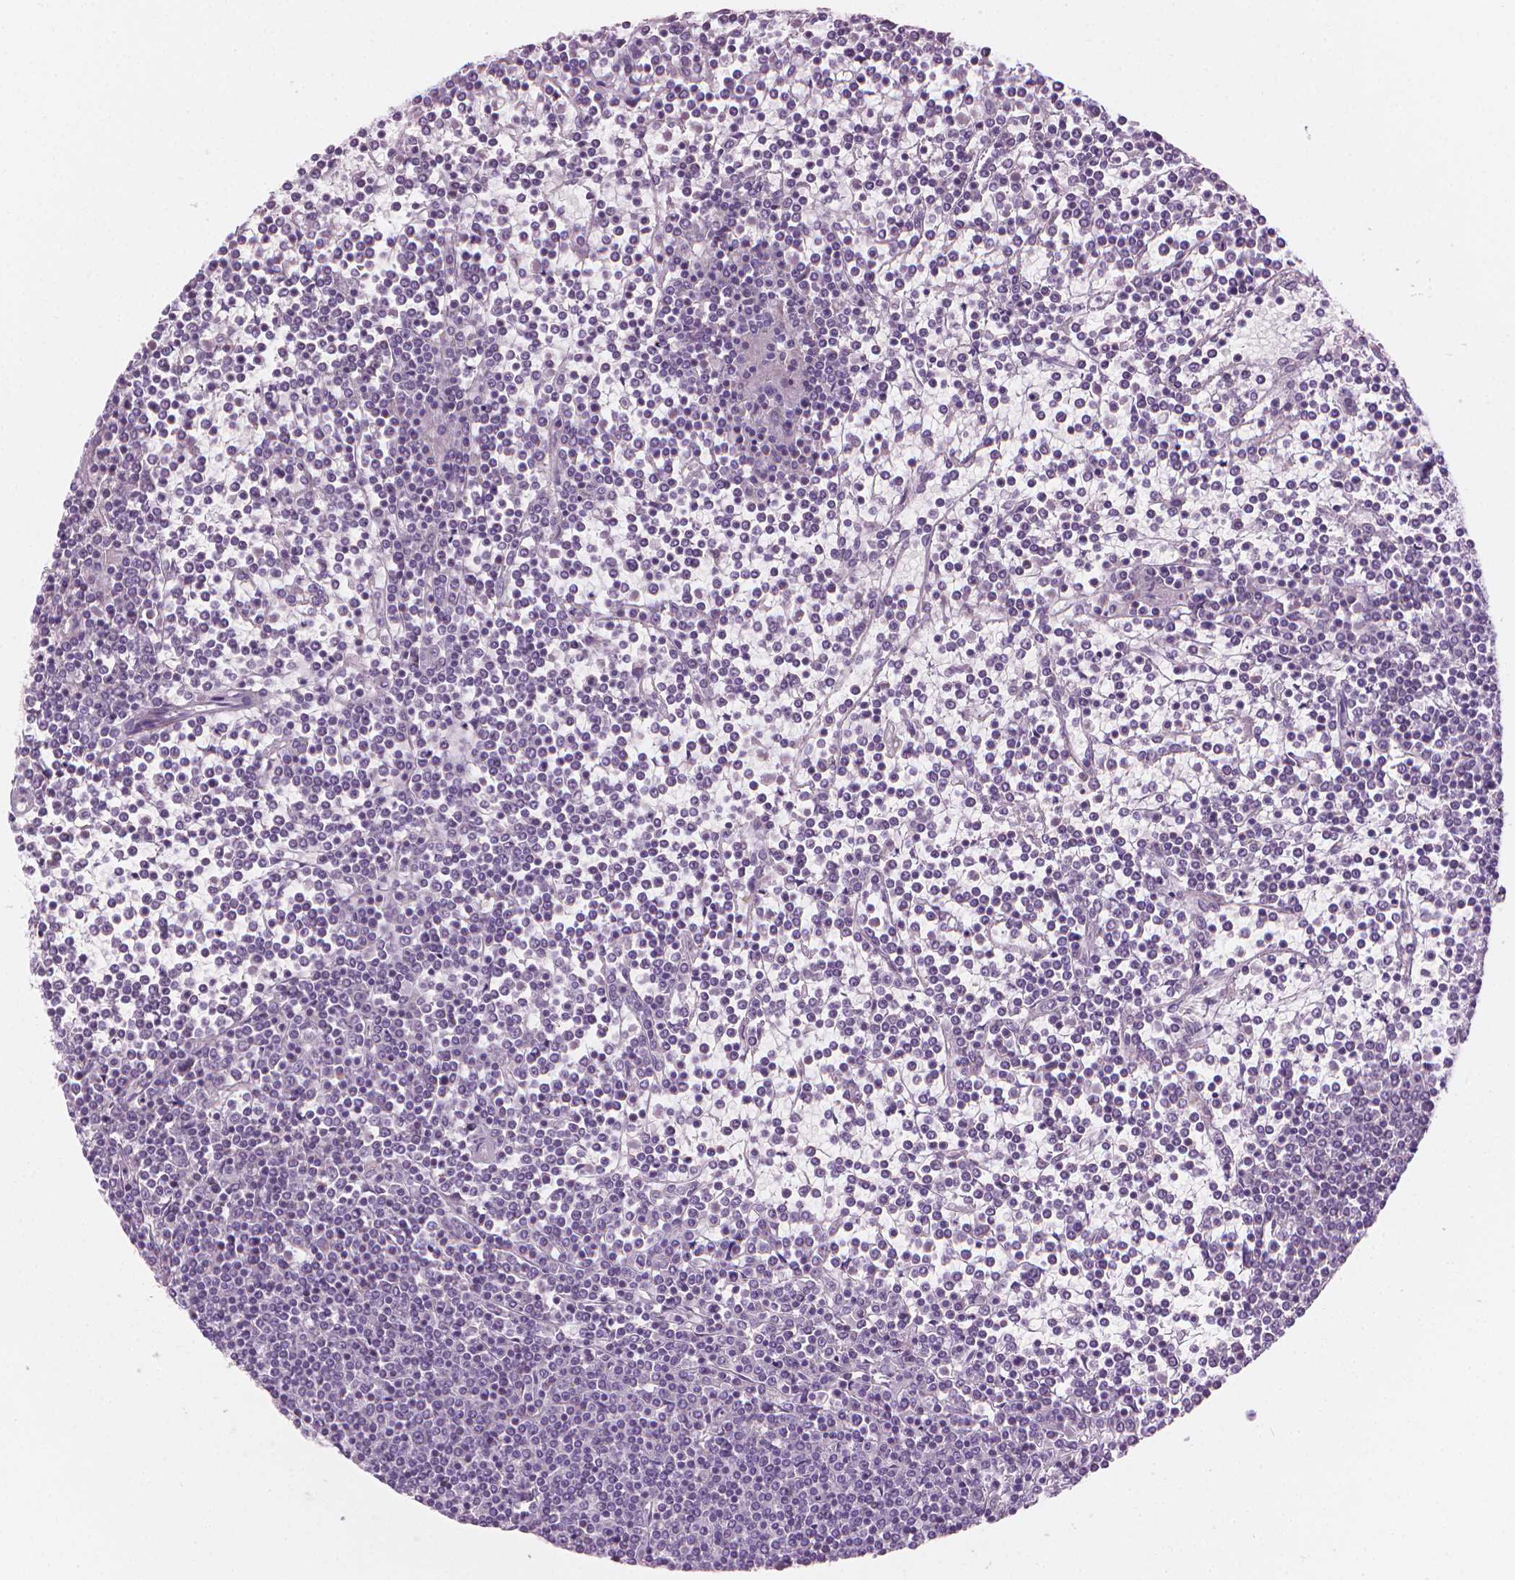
{"staining": {"intensity": "negative", "quantity": "none", "location": "none"}, "tissue": "lymphoma", "cell_type": "Tumor cells", "image_type": "cancer", "snomed": [{"axis": "morphology", "description": "Malignant lymphoma, non-Hodgkin's type, Low grade"}, {"axis": "topography", "description": "Spleen"}], "caption": "An immunohistochemistry image of lymphoma is shown. There is no staining in tumor cells of lymphoma.", "gene": "CFAP126", "patient": {"sex": "female", "age": 19}}